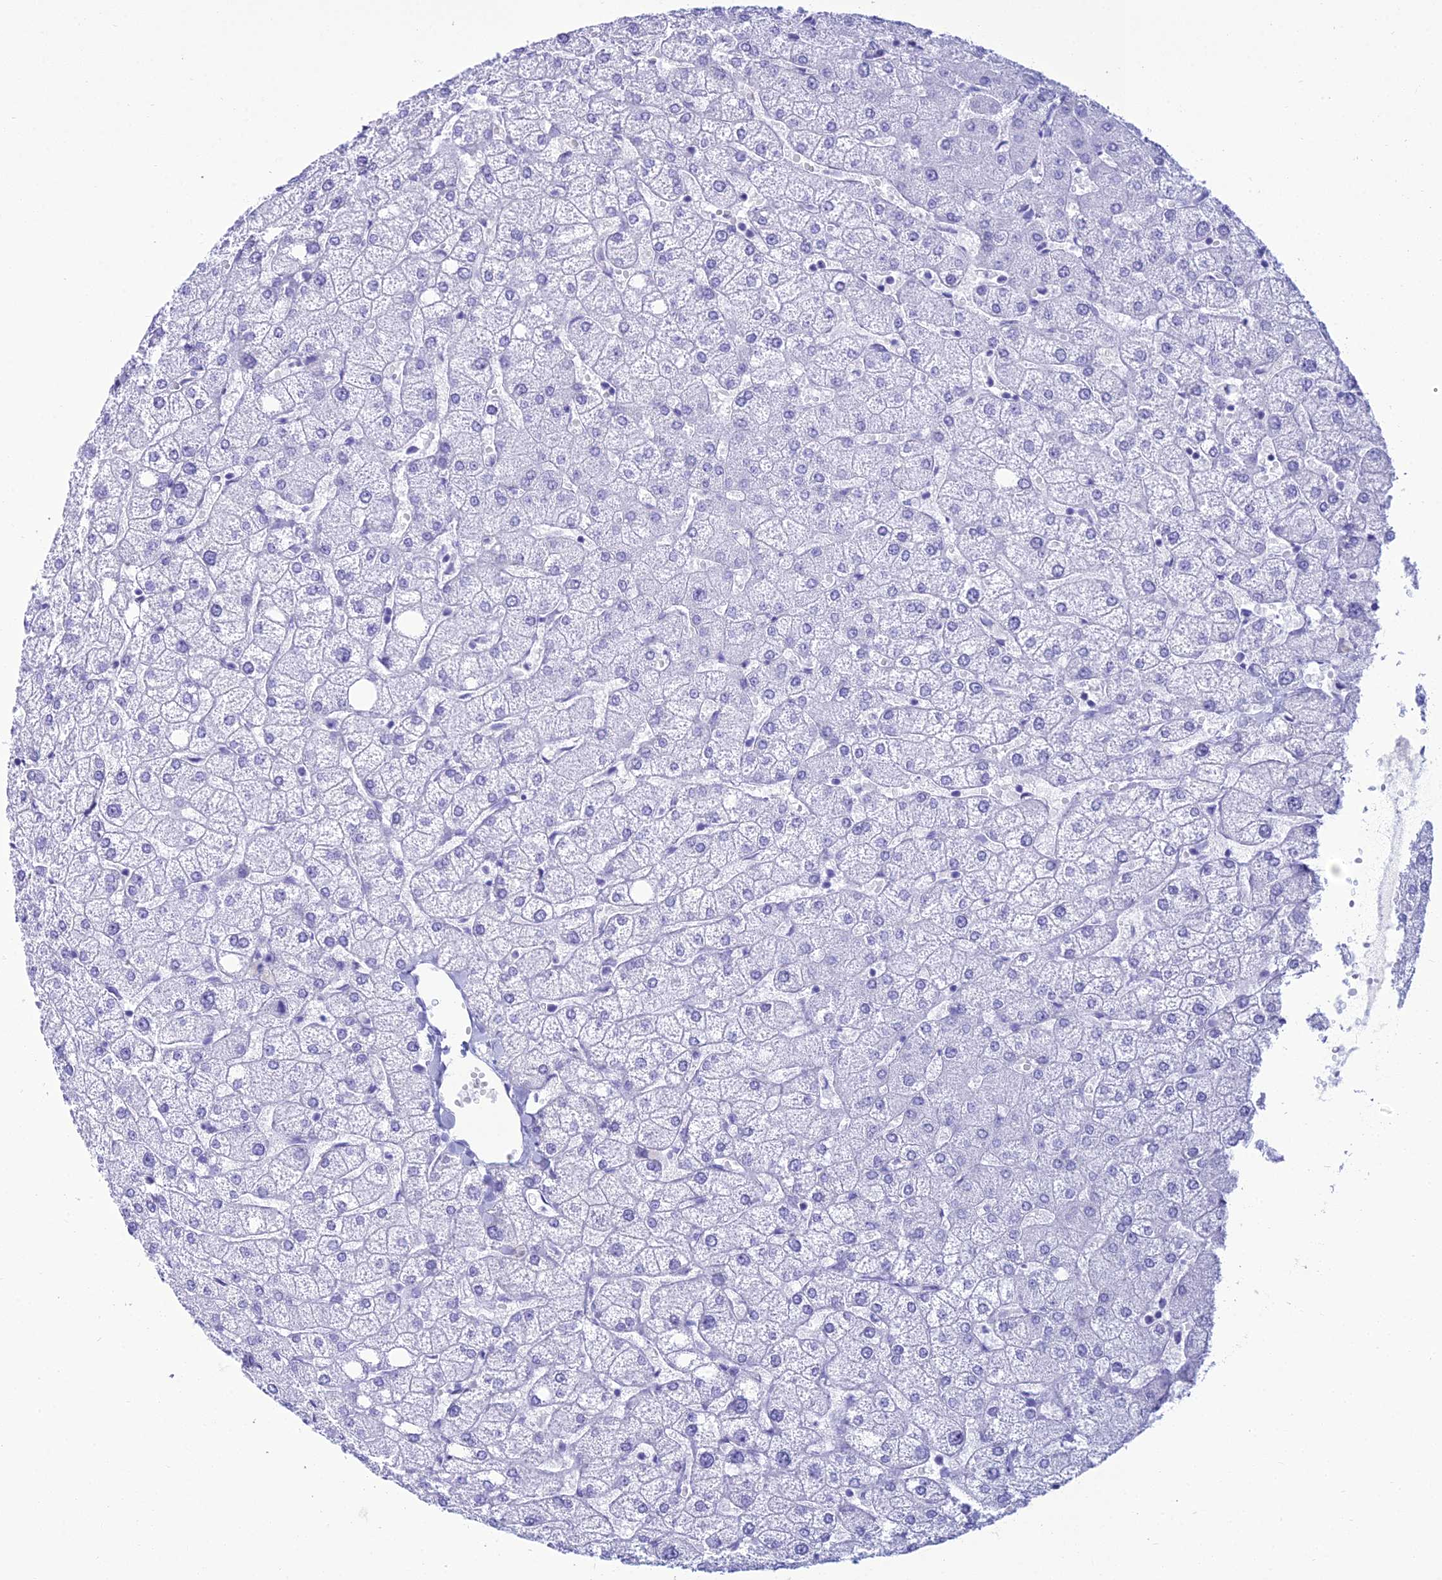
{"staining": {"intensity": "negative", "quantity": "none", "location": "none"}, "tissue": "liver", "cell_type": "Cholangiocytes", "image_type": "normal", "snomed": [{"axis": "morphology", "description": "Normal tissue, NOS"}, {"axis": "topography", "description": "Liver"}], "caption": "A micrograph of human liver is negative for staining in cholangiocytes. Nuclei are stained in blue.", "gene": "ZNF442", "patient": {"sex": "female", "age": 54}}